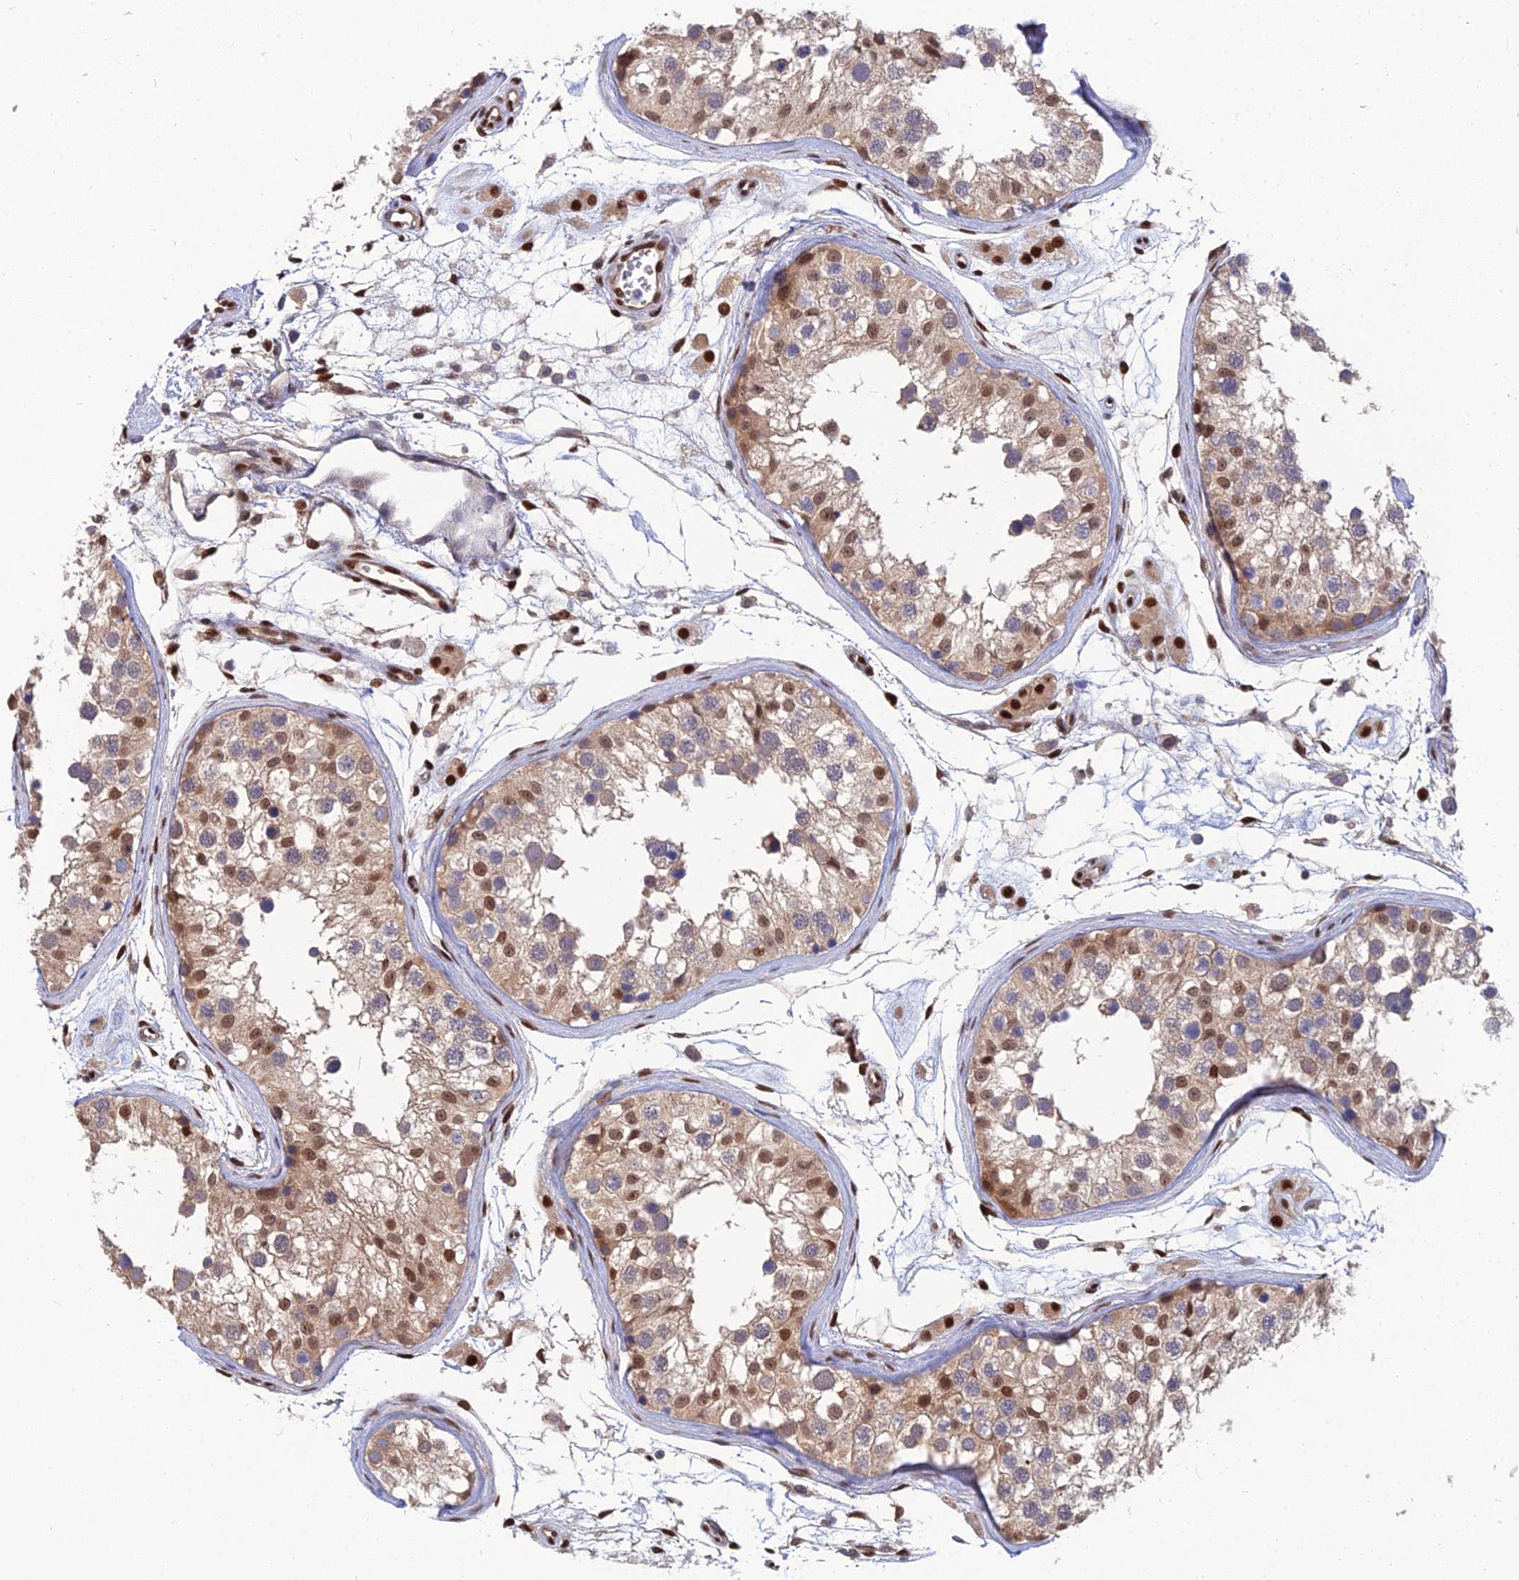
{"staining": {"intensity": "moderate", "quantity": ">75%", "location": "cytoplasmic/membranous,nuclear"}, "tissue": "testis", "cell_type": "Cells in seminiferous ducts", "image_type": "normal", "snomed": [{"axis": "morphology", "description": "Normal tissue, NOS"}, {"axis": "morphology", "description": "Adenocarcinoma, metastatic, NOS"}, {"axis": "topography", "description": "Testis"}], "caption": "Immunohistochemical staining of benign testis displays >75% levels of moderate cytoplasmic/membranous,nuclear protein staining in approximately >75% of cells in seminiferous ducts.", "gene": "DNPEP", "patient": {"sex": "male", "age": 26}}